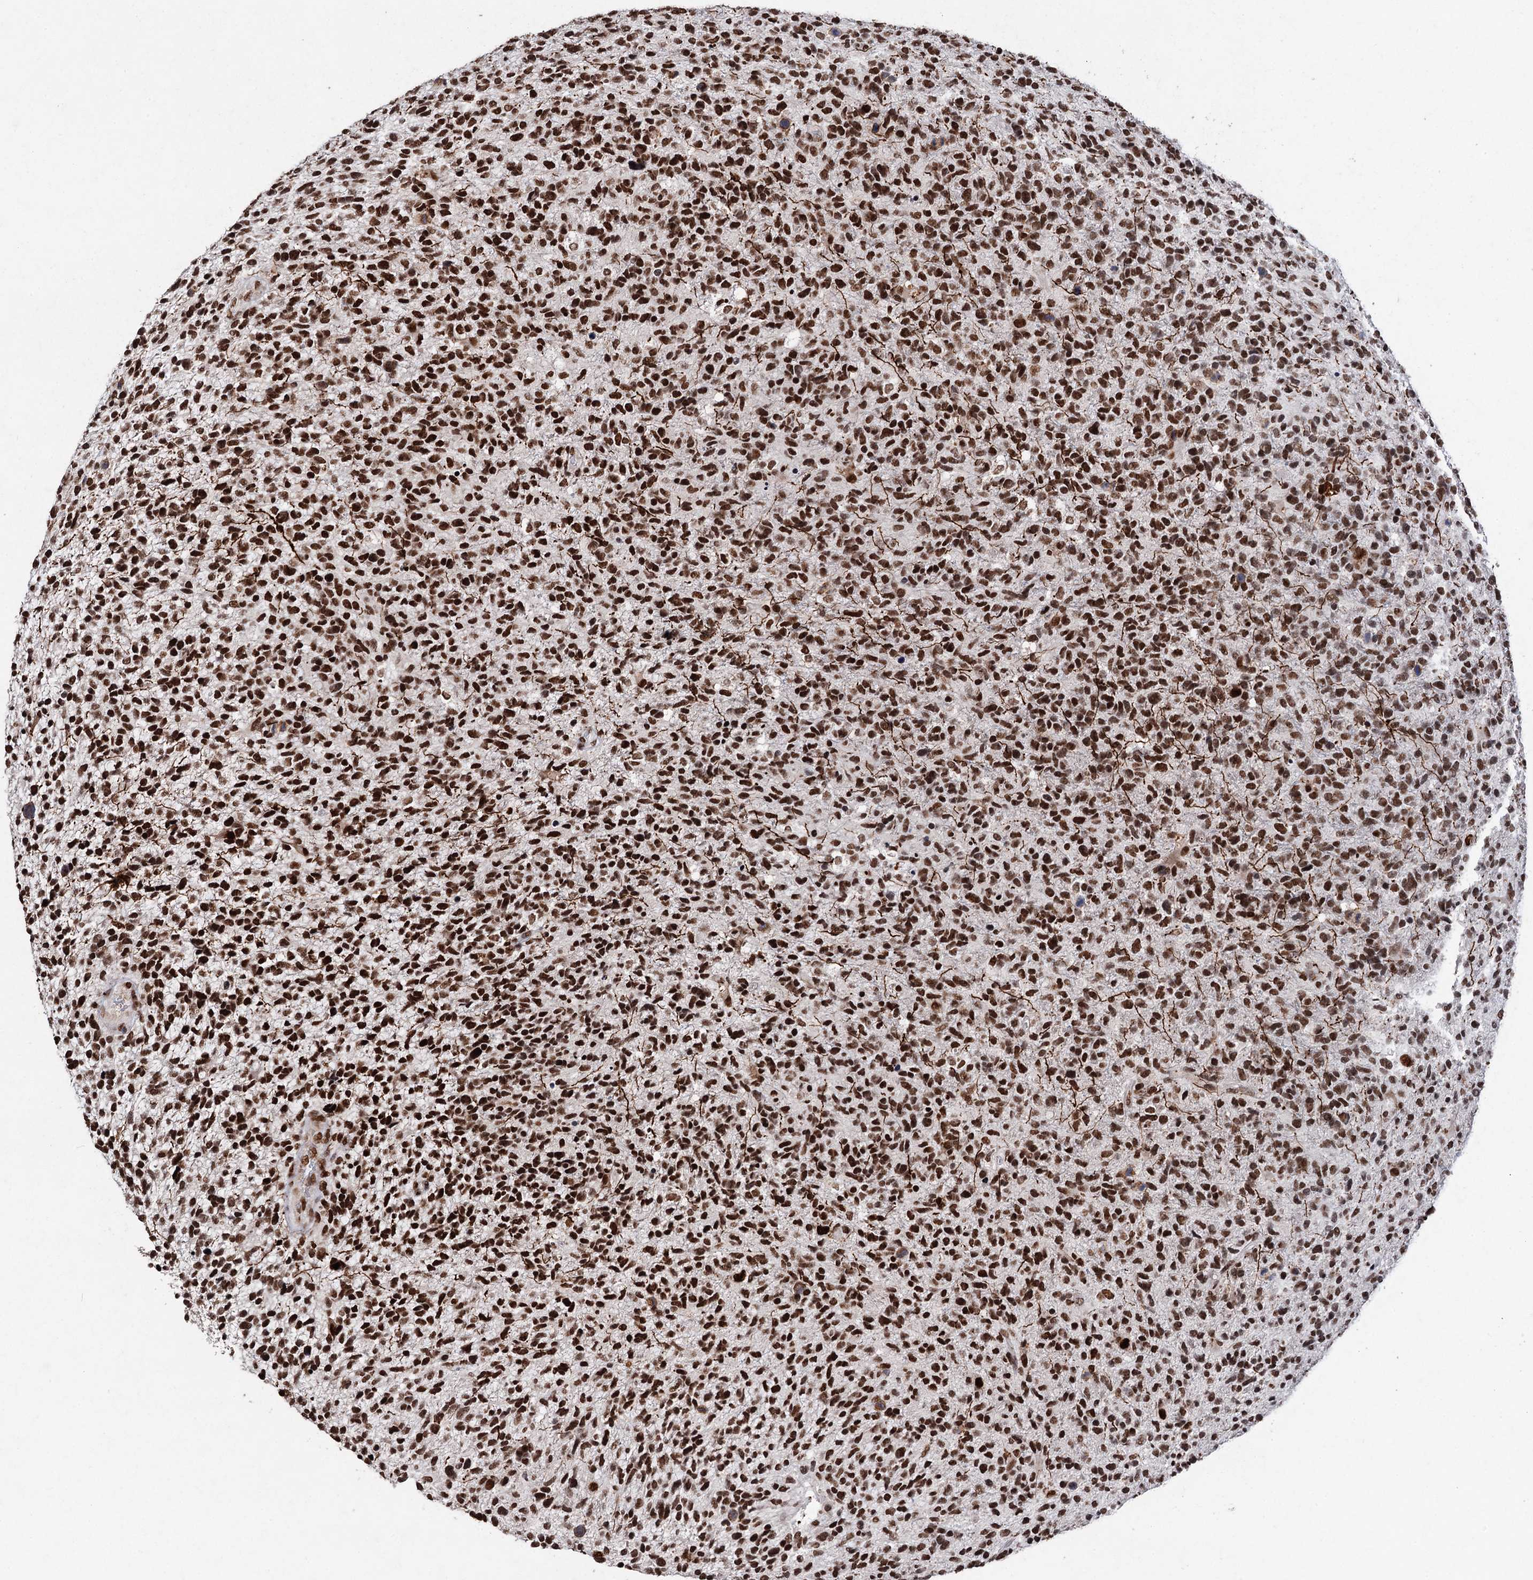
{"staining": {"intensity": "strong", "quantity": ">75%", "location": "nuclear"}, "tissue": "glioma", "cell_type": "Tumor cells", "image_type": "cancer", "snomed": [{"axis": "morphology", "description": "Glioma, malignant, High grade"}, {"axis": "topography", "description": "Brain"}], "caption": "Protein staining shows strong nuclear expression in about >75% of tumor cells in glioma.", "gene": "MATR3", "patient": {"sex": "male", "age": 72}}